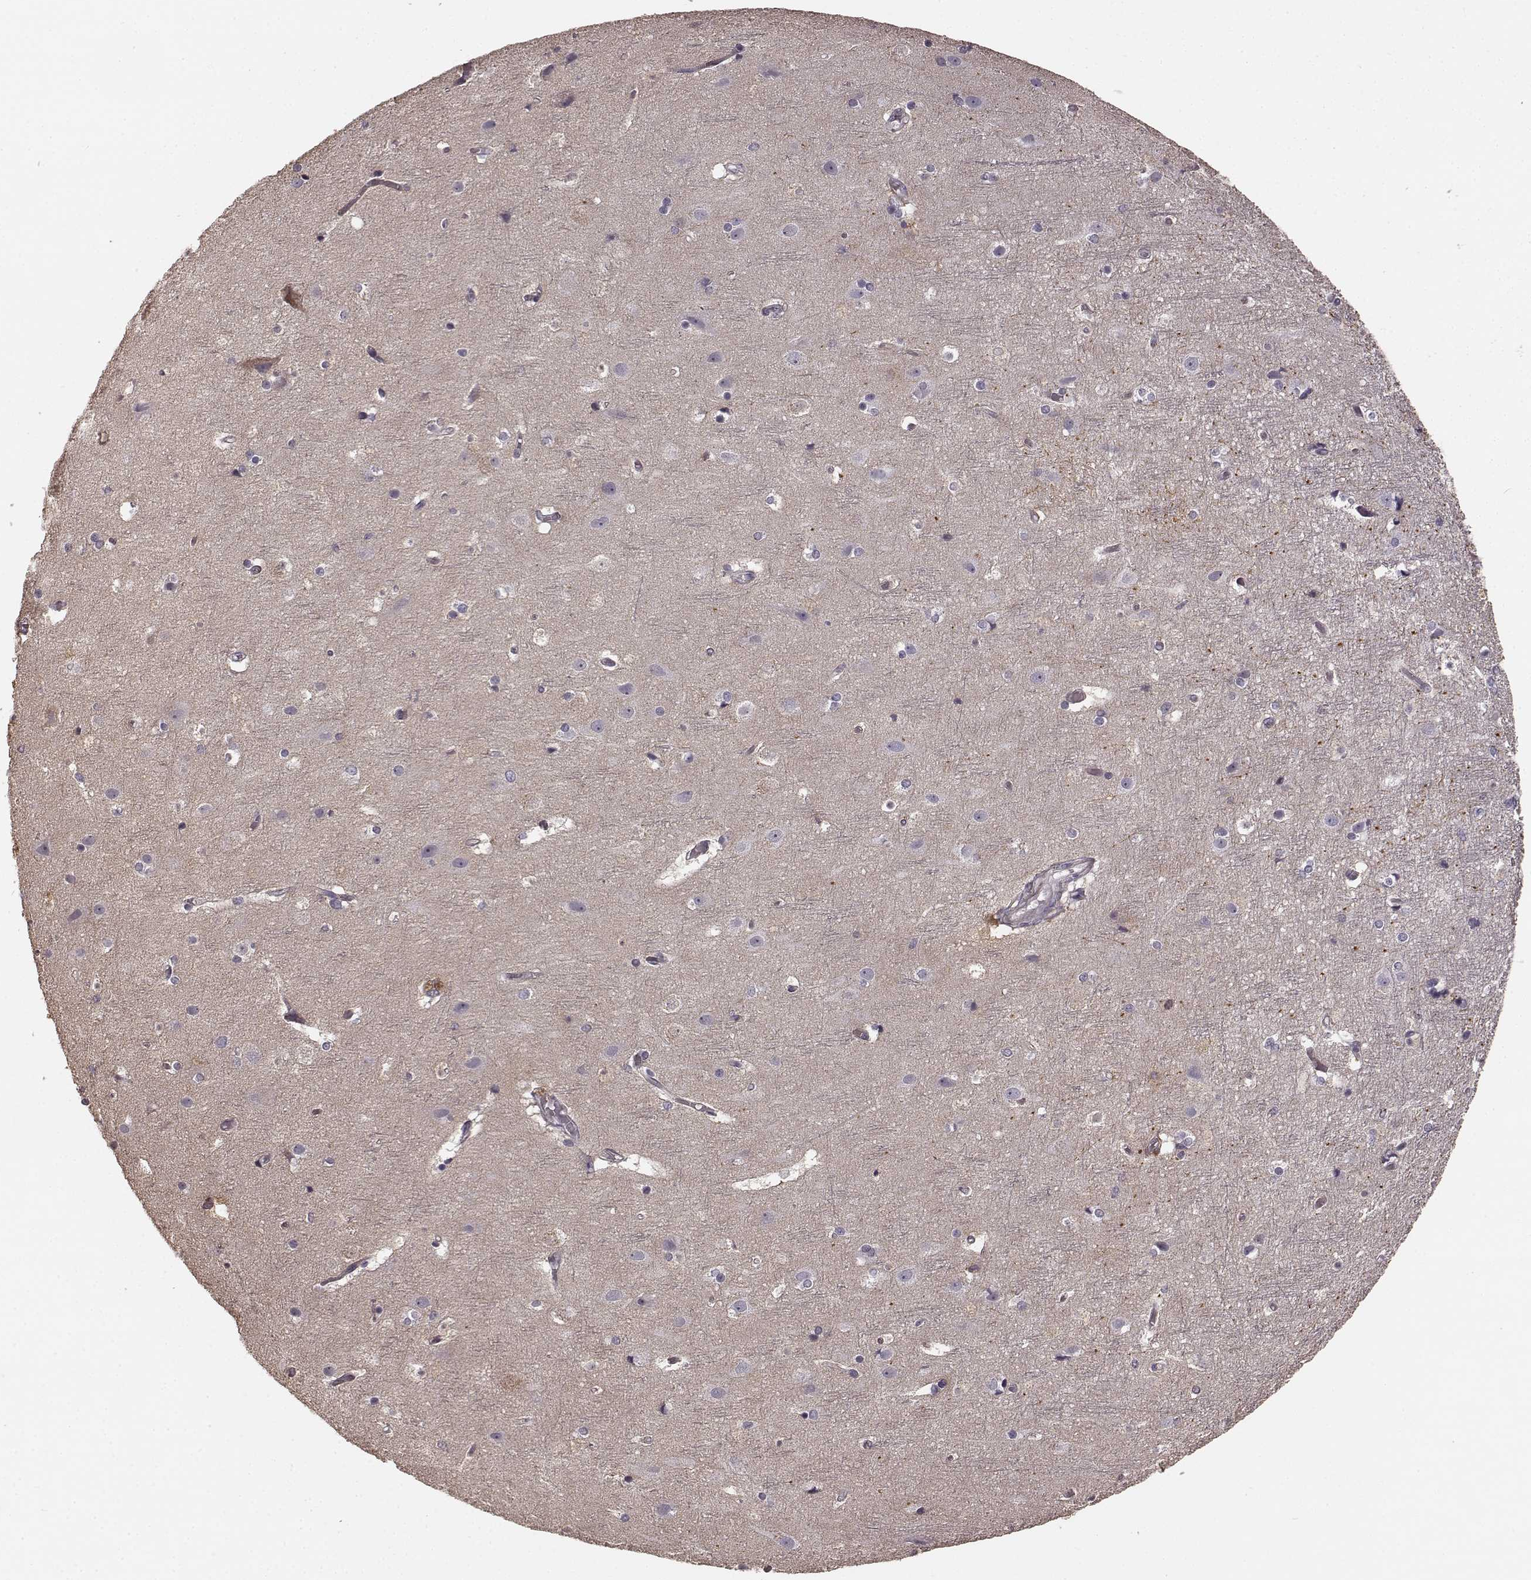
{"staining": {"intensity": "negative", "quantity": "none", "location": "none"}, "tissue": "cerebral cortex", "cell_type": "Endothelial cells", "image_type": "normal", "snomed": [{"axis": "morphology", "description": "Normal tissue, NOS"}, {"axis": "topography", "description": "Cerebral cortex"}], "caption": "Endothelial cells are negative for protein expression in normal human cerebral cortex.", "gene": "RIT2", "patient": {"sex": "female", "age": 52}}